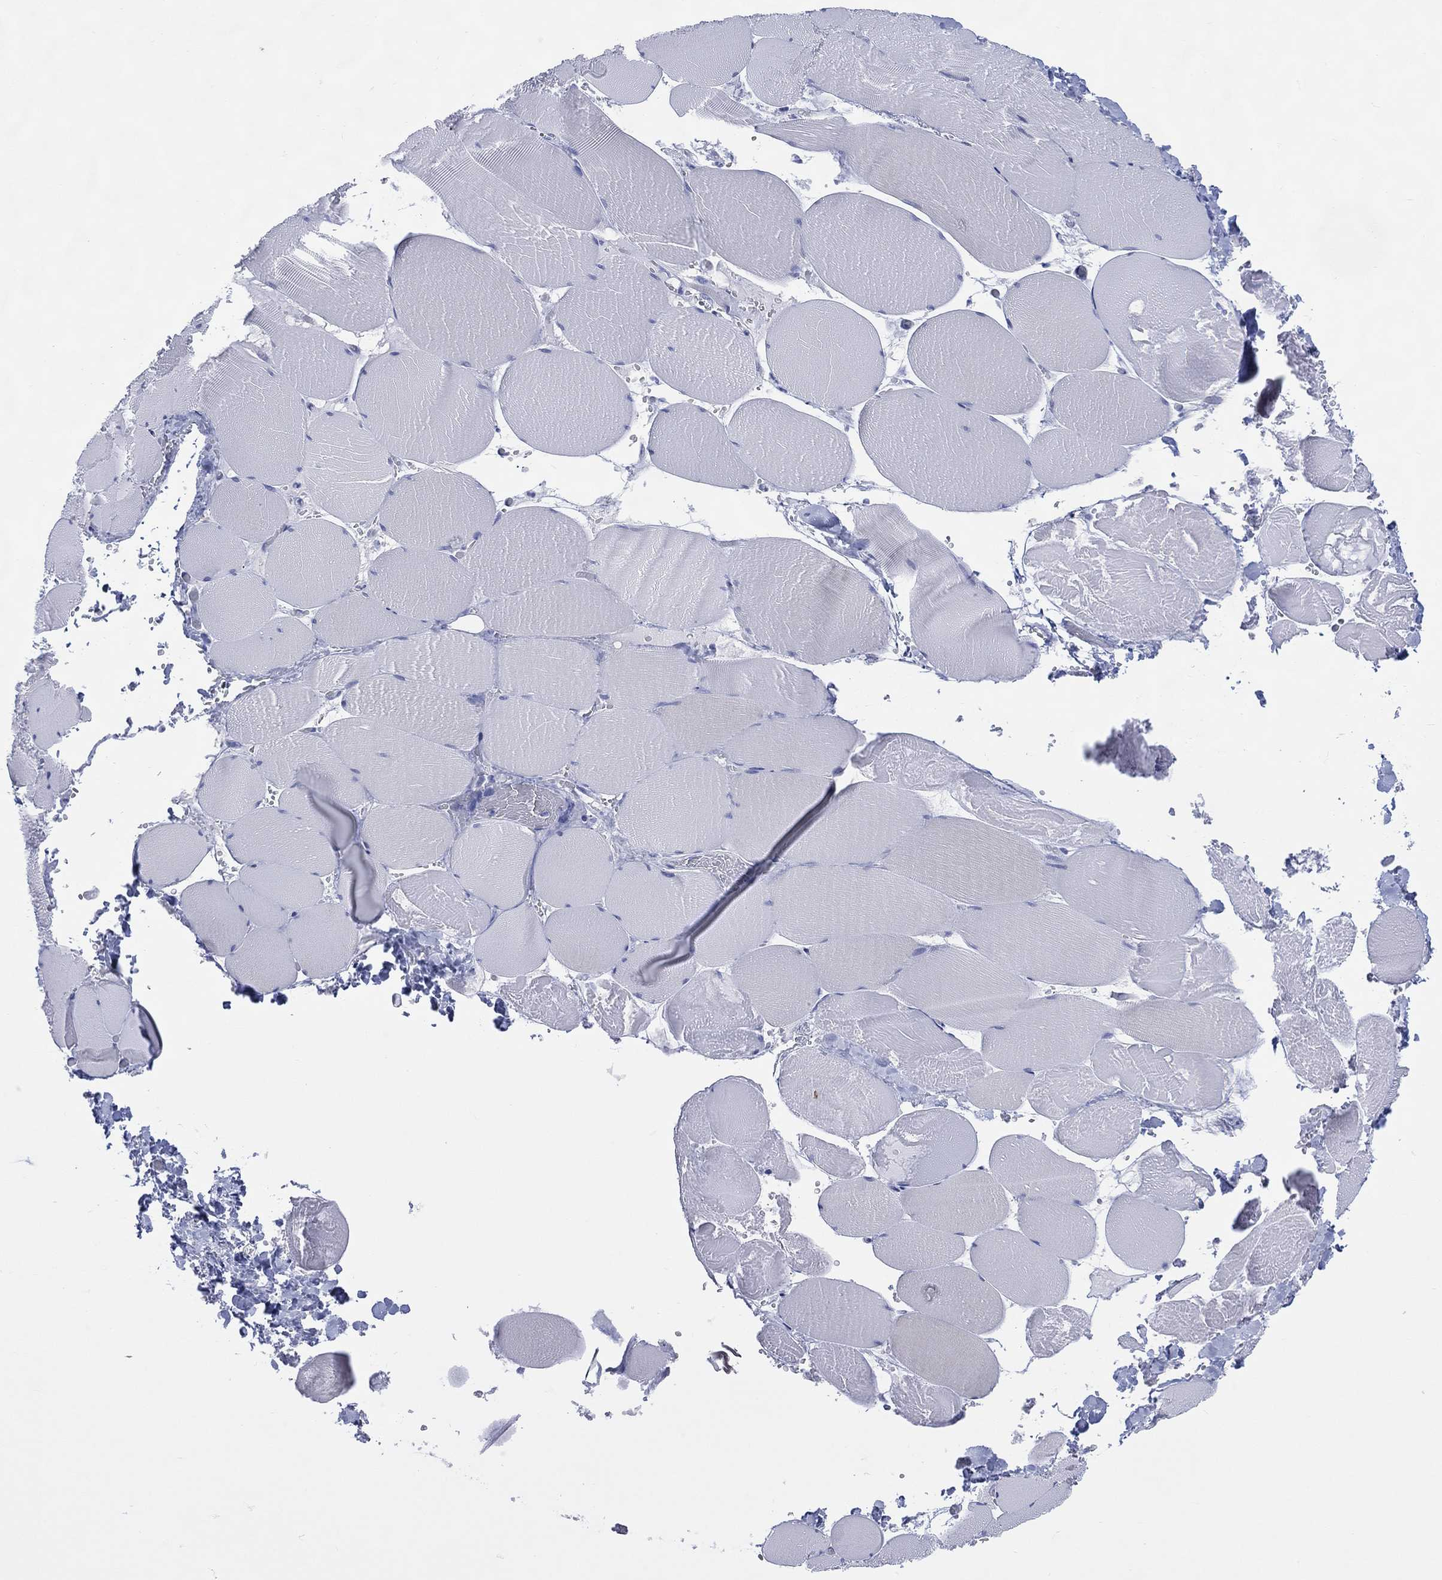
{"staining": {"intensity": "negative", "quantity": "none", "location": "none"}, "tissue": "skeletal muscle", "cell_type": "Myocytes", "image_type": "normal", "snomed": [{"axis": "morphology", "description": "Normal tissue, NOS"}, {"axis": "morphology", "description": "Malignant melanoma, Metastatic site"}, {"axis": "topography", "description": "Skeletal muscle"}], "caption": "This is an immunohistochemistry image of unremarkable skeletal muscle. There is no positivity in myocytes.", "gene": "ENSG00000285953", "patient": {"sex": "male", "age": 50}}